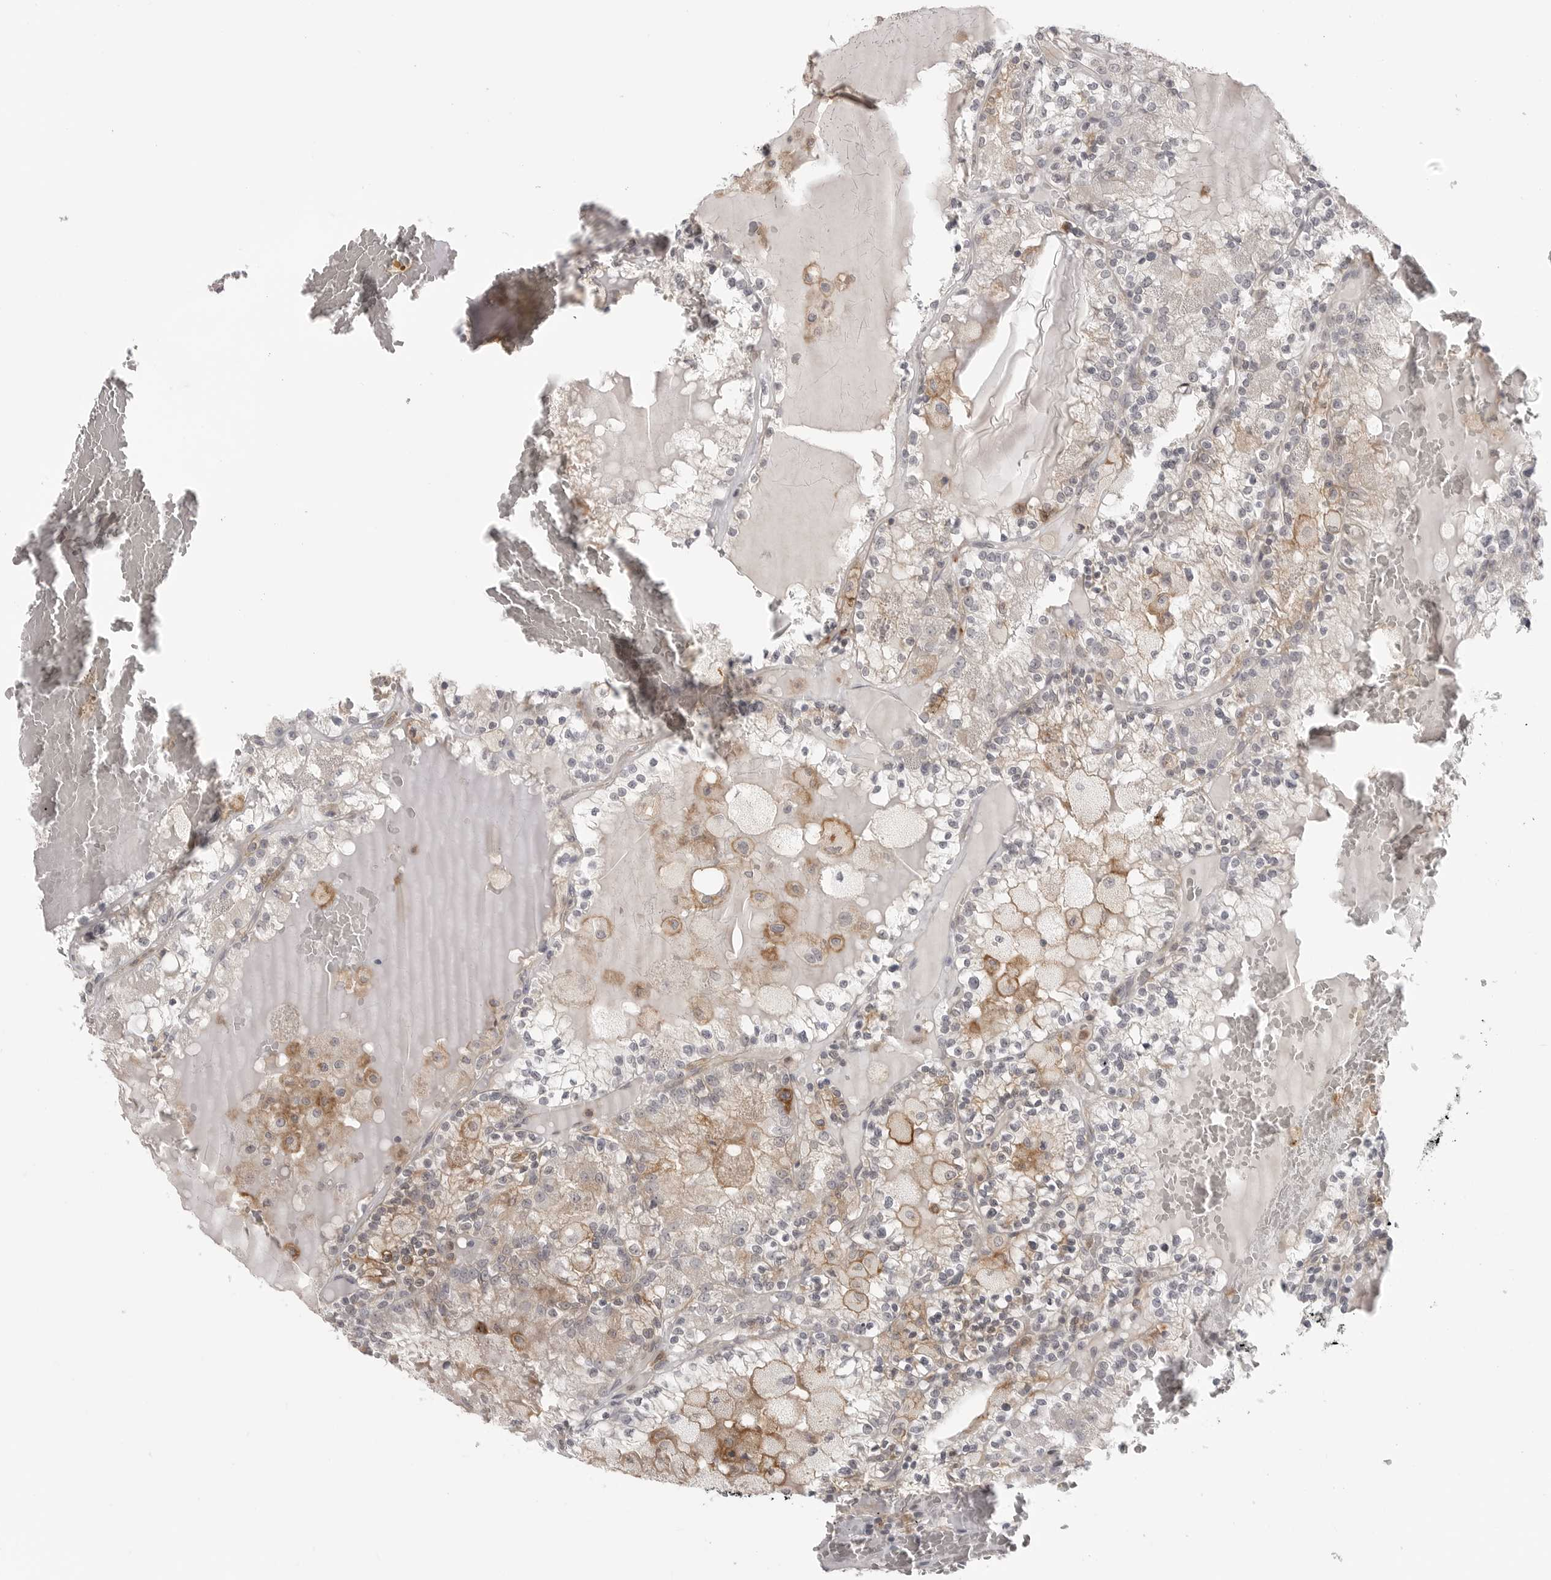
{"staining": {"intensity": "weak", "quantity": "<25%", "location": "cytoplasmic/membranous"}, "tissue": "renal cancer", "cell_type": "Tumor cells", "image_type": "cancer", "snomed": [{"axis": "morphology", "description": "Adenocarcinoma, NOS"}, {"axis": "topography", "description": "Kidney"}], "caption": "Histopathology image shows no protein positivity in tumor cells of renal cancer tissue.", "gene": "IFNGR1", "patient": {"sex": "female", "age": 56}}